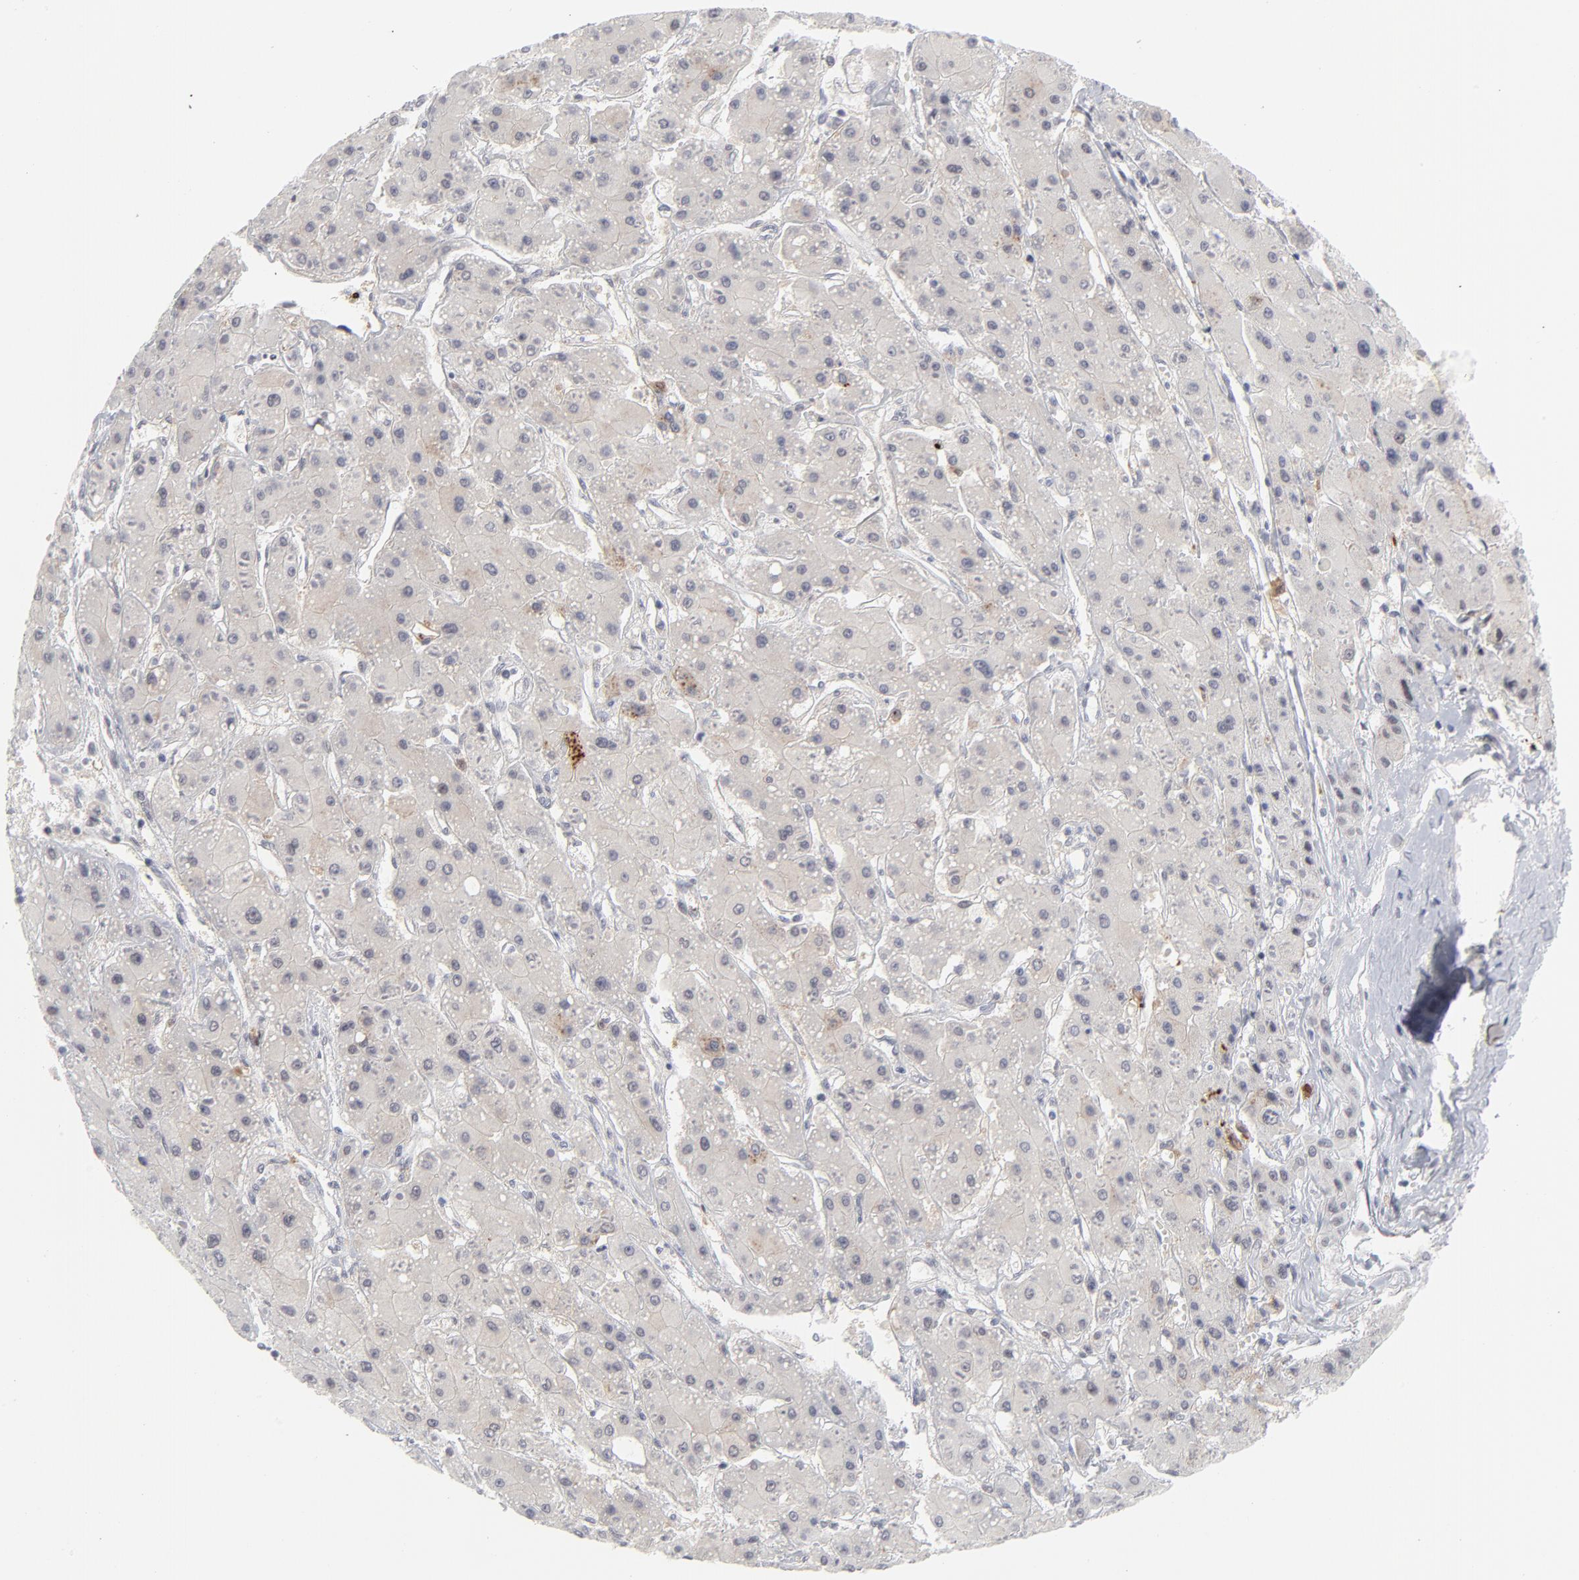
{"staining": {"intensity": "negative", "quantity": "none", "location": "none"}, "tissue": "liver cancer", "cell_type": "Tumor cells", "image_type": "cancer", "snomed": [{"axis": "morphology", "description": "Carcinoma, Hepatocellular, NOS"}, {"axis": "topography", "description": "Liver"}], "caption": "The immunohistochemistry (IHC) histopathology image has no significant expression in tumor cells of hepatocellular carcinoma (liver) tissue.", "gene": "CCR2", "patient": {"sex": "female", "age": 52}}